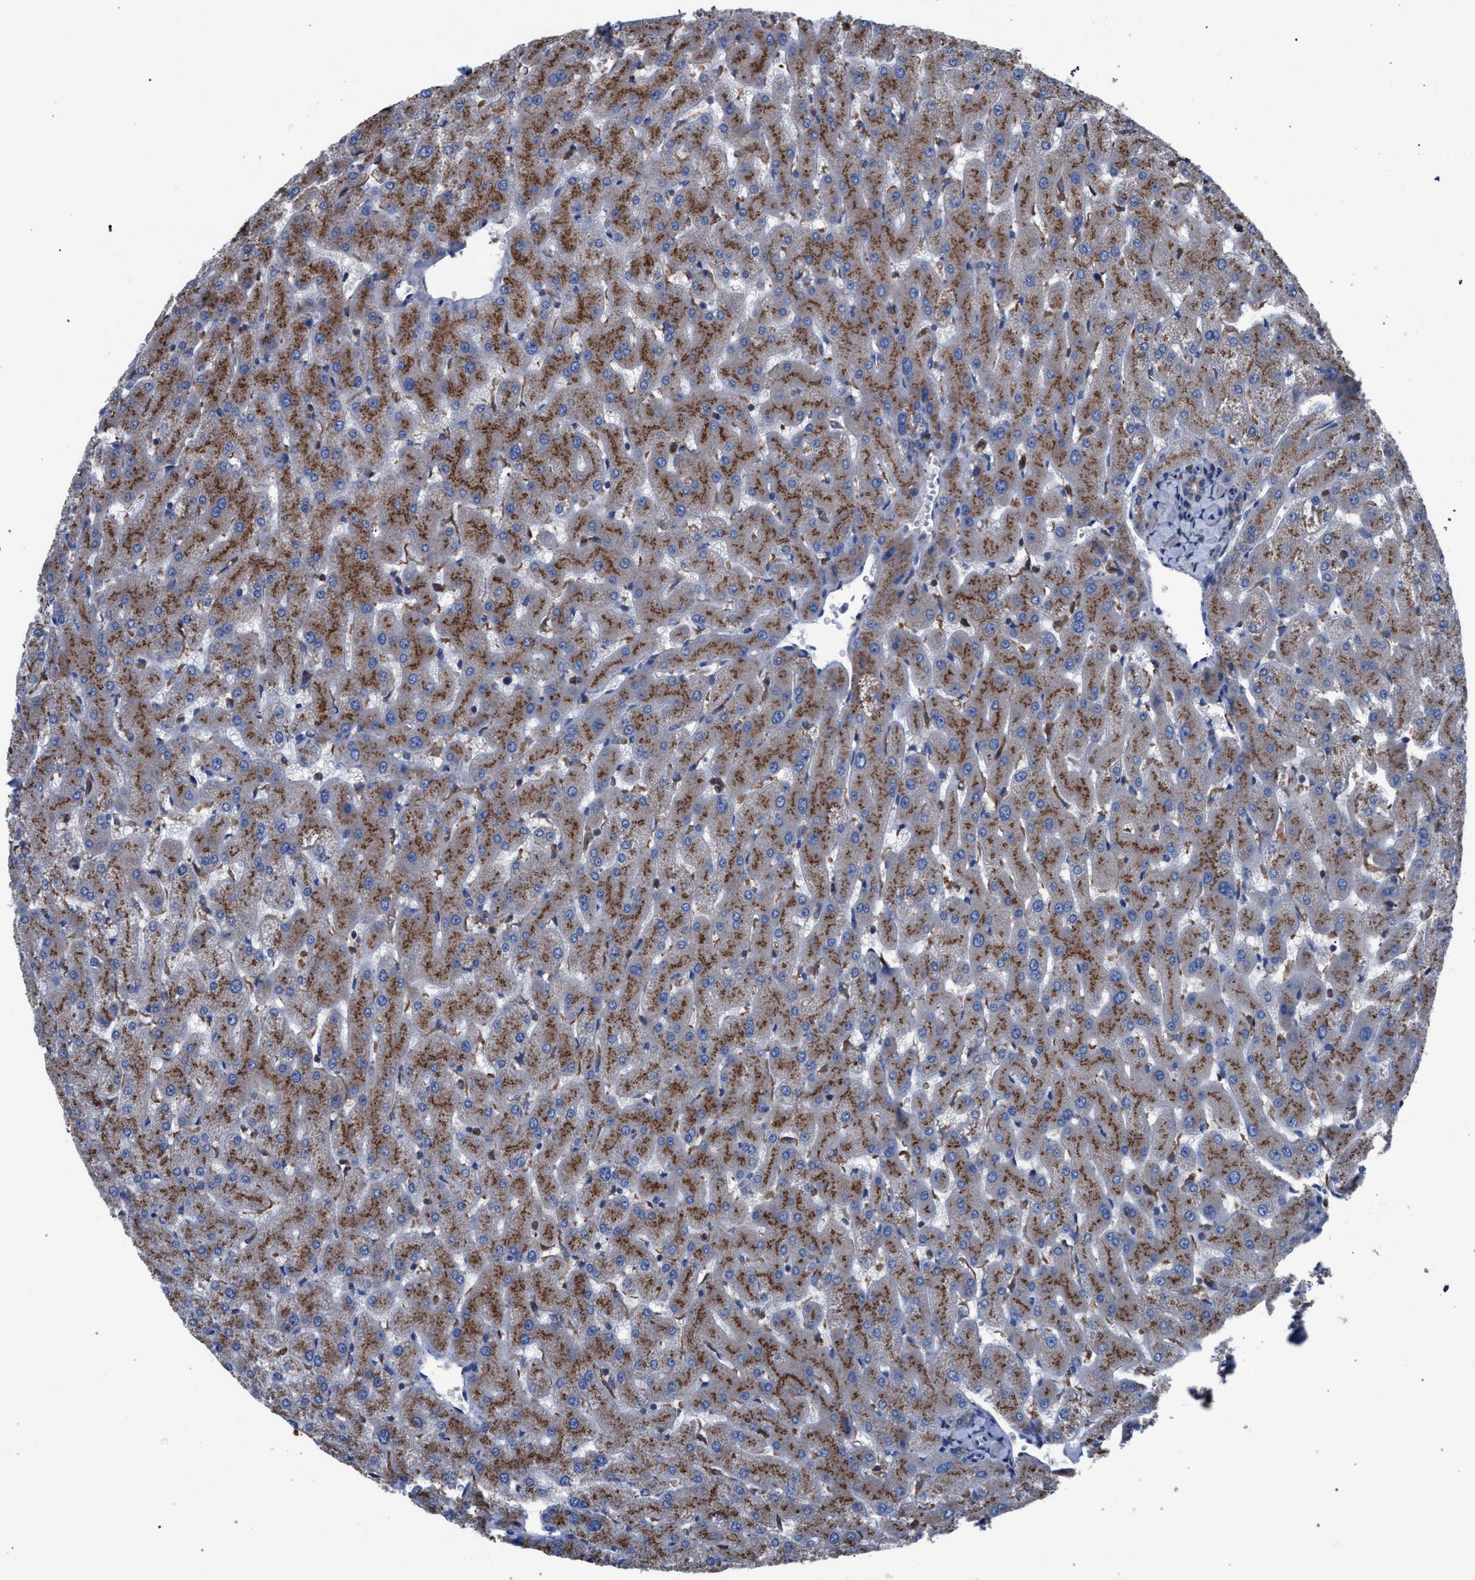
{"staining": {"intensity": "weak", "quantity": ">75%", "location": "cytoplasmic/membranous"}, "tissue": "liver", "cell_type": "Cholangiocytes", "image_type": "normal", "snomed": [{"axis": "morphology", "description": "Normal tissue, NOS"}, {"axis": "topography", "description": "Liver"}], "caption": "Immunohistochemistry (IHC) of unremarkable human liver exhibits low levels of weak cytoplasmic/membranous staining in approximately >75% of cholangiocytes. (brown staining indicates protein expression, while blue staining denotes nuclei).", "gene": "ATP6V0A1", "patient": {"sex": "female", "age": 63}}